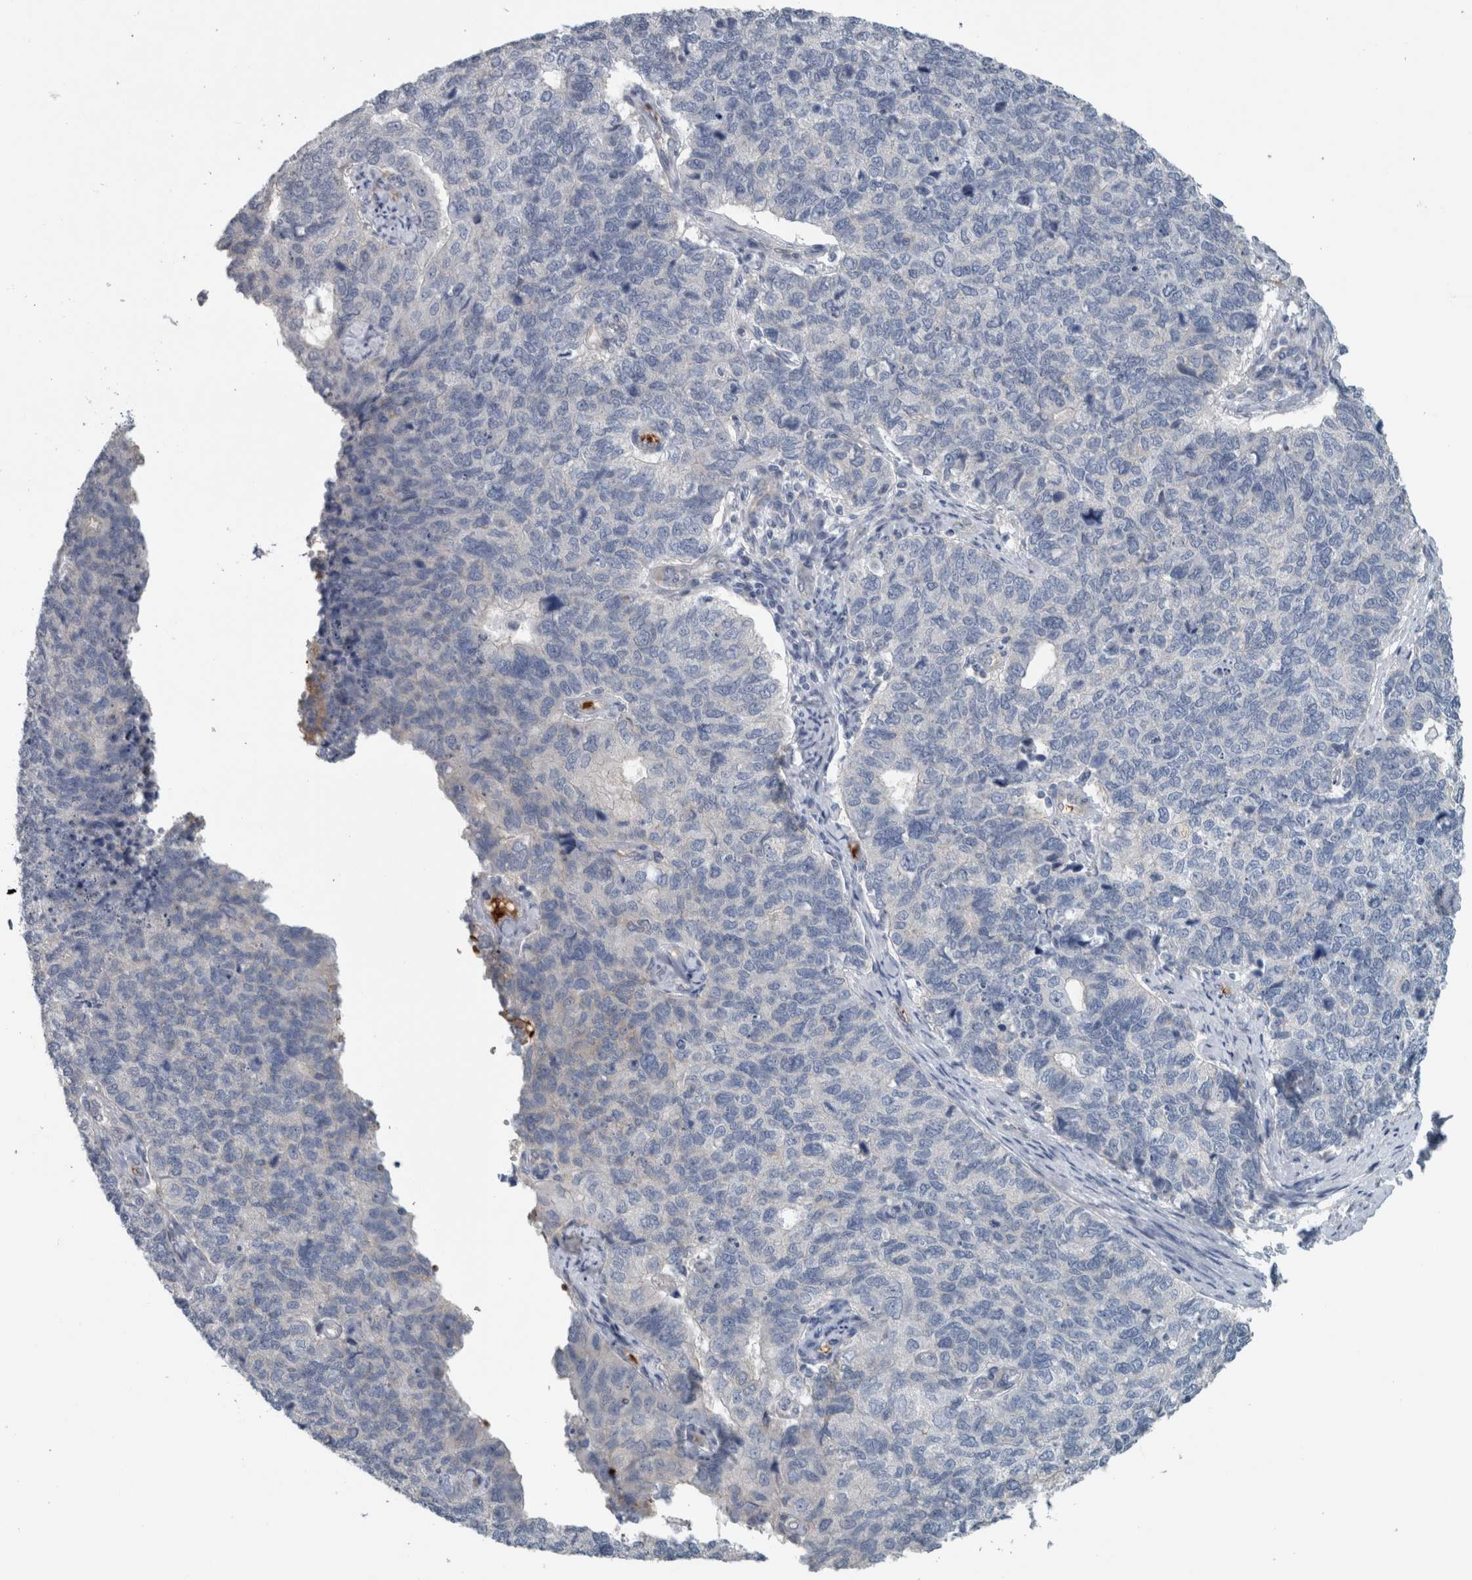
{"staining": {"intensity": "negative", "quantity": "none", "location": "none"}, "tissue": "cervical cancer", "cell_type": "Tumor cells", "image_type": "cancer", "snomed": [{"axis": "morphology", "description": "Squamous cell carcinoma, NOS"}, {"axis": "topography", "description": "Cervix"}], "caption": "DAB (3,3'-diaminobenzidine) immunohistochemical staining of human cervical squamous cell carcinoma displays no significant staining in tumor cells.", "gene": "SH3GL2", "patient": {"sex": "female", "age": 63}}